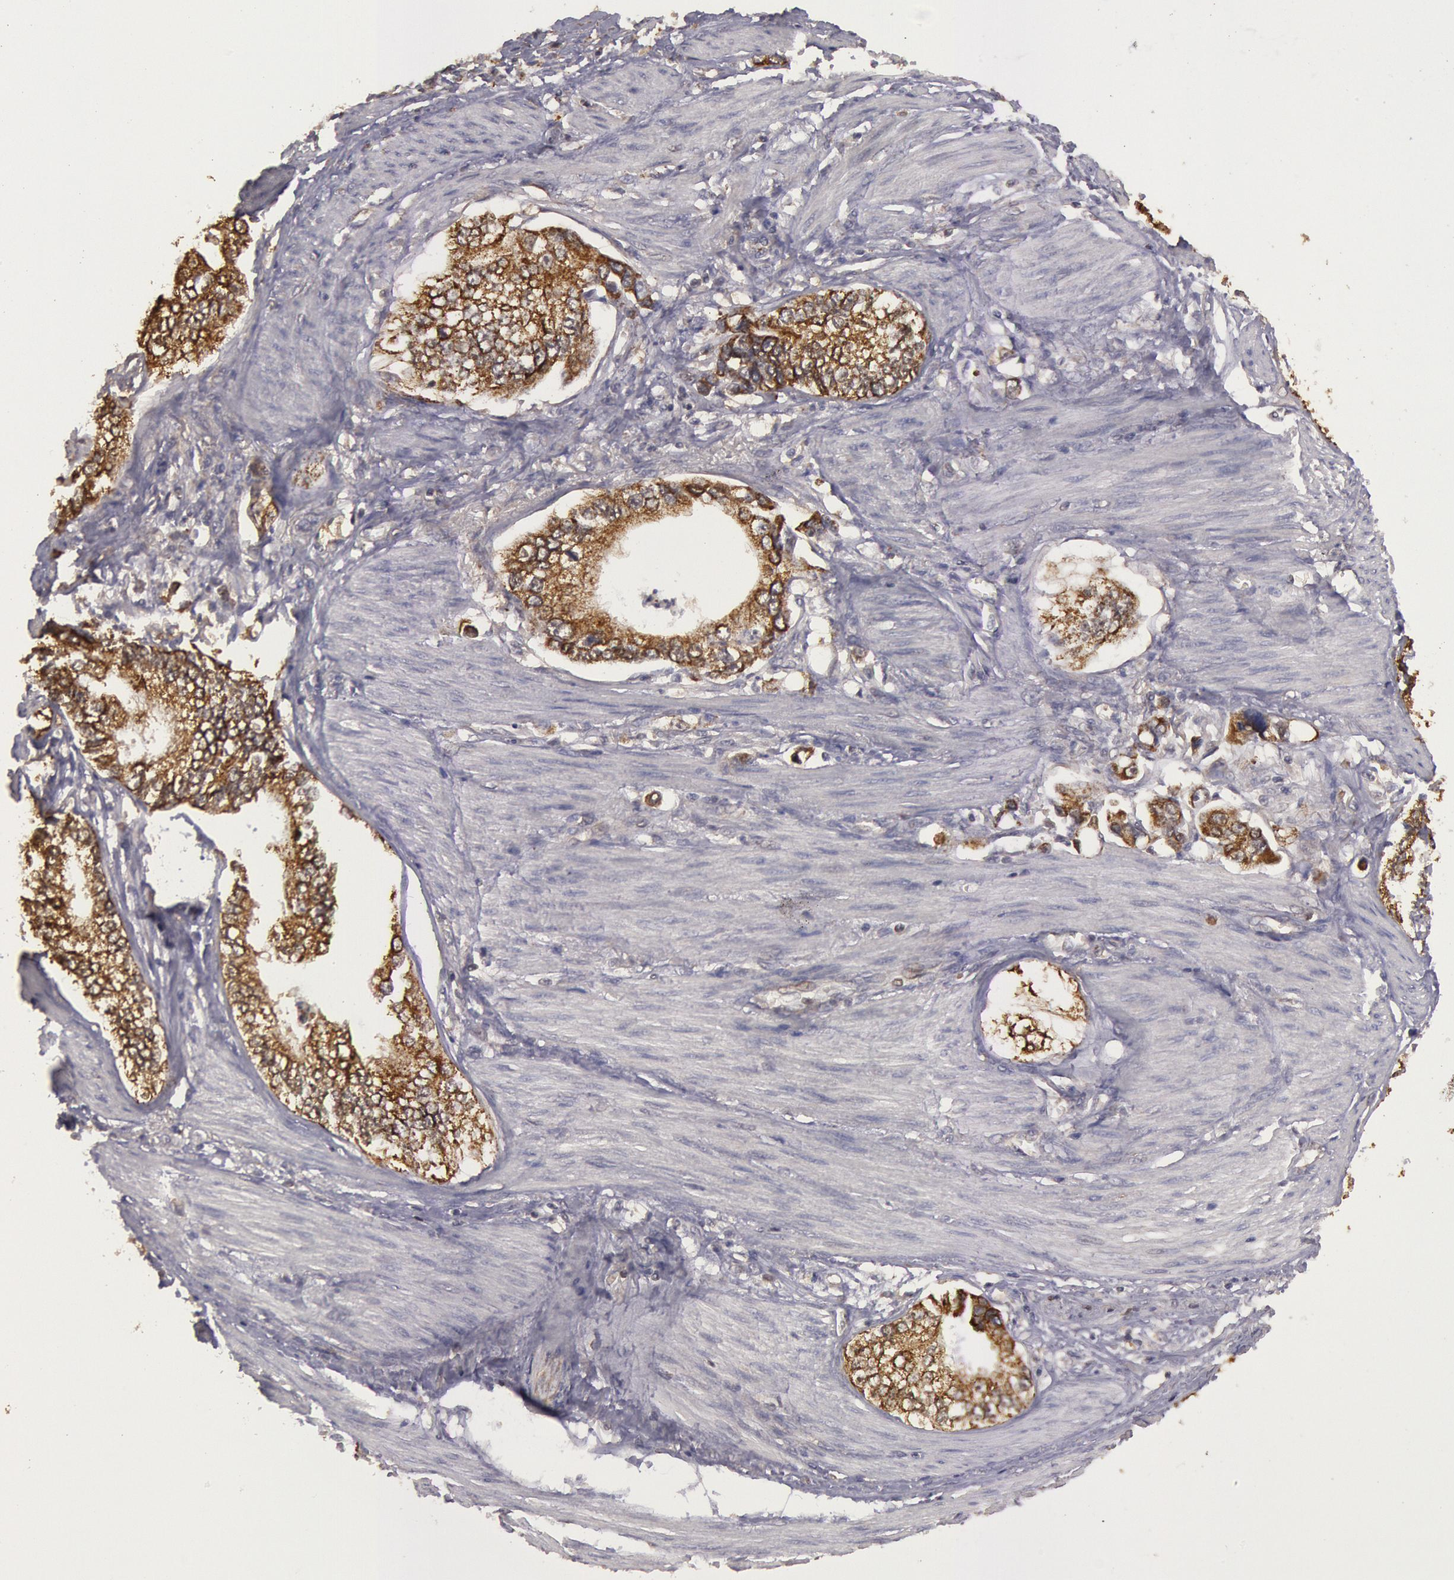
{"staining": {"intensity": "strong", "quantity": ">75%", "location": "cytoplasmic/membranous"}, "tissue": "stomach cancer", "cell_type": "Tumor cells", "image_type": "cancer", "snomed": [{"axis": "morphology", "description": "Adenocarcinoma, NOS"}, {"axis": "topography", "description": "Pancreas"}, {"axis": "topography", "description": "Stomach, upper"}], "caption": "Immunohistochemical staining of stomach cancer exhibits strong cytoplasmic/membranous protein expression in approximately >75% of tumor cells.", "gene": "MPST", "patient": {"sex": "male", "age": 77}}